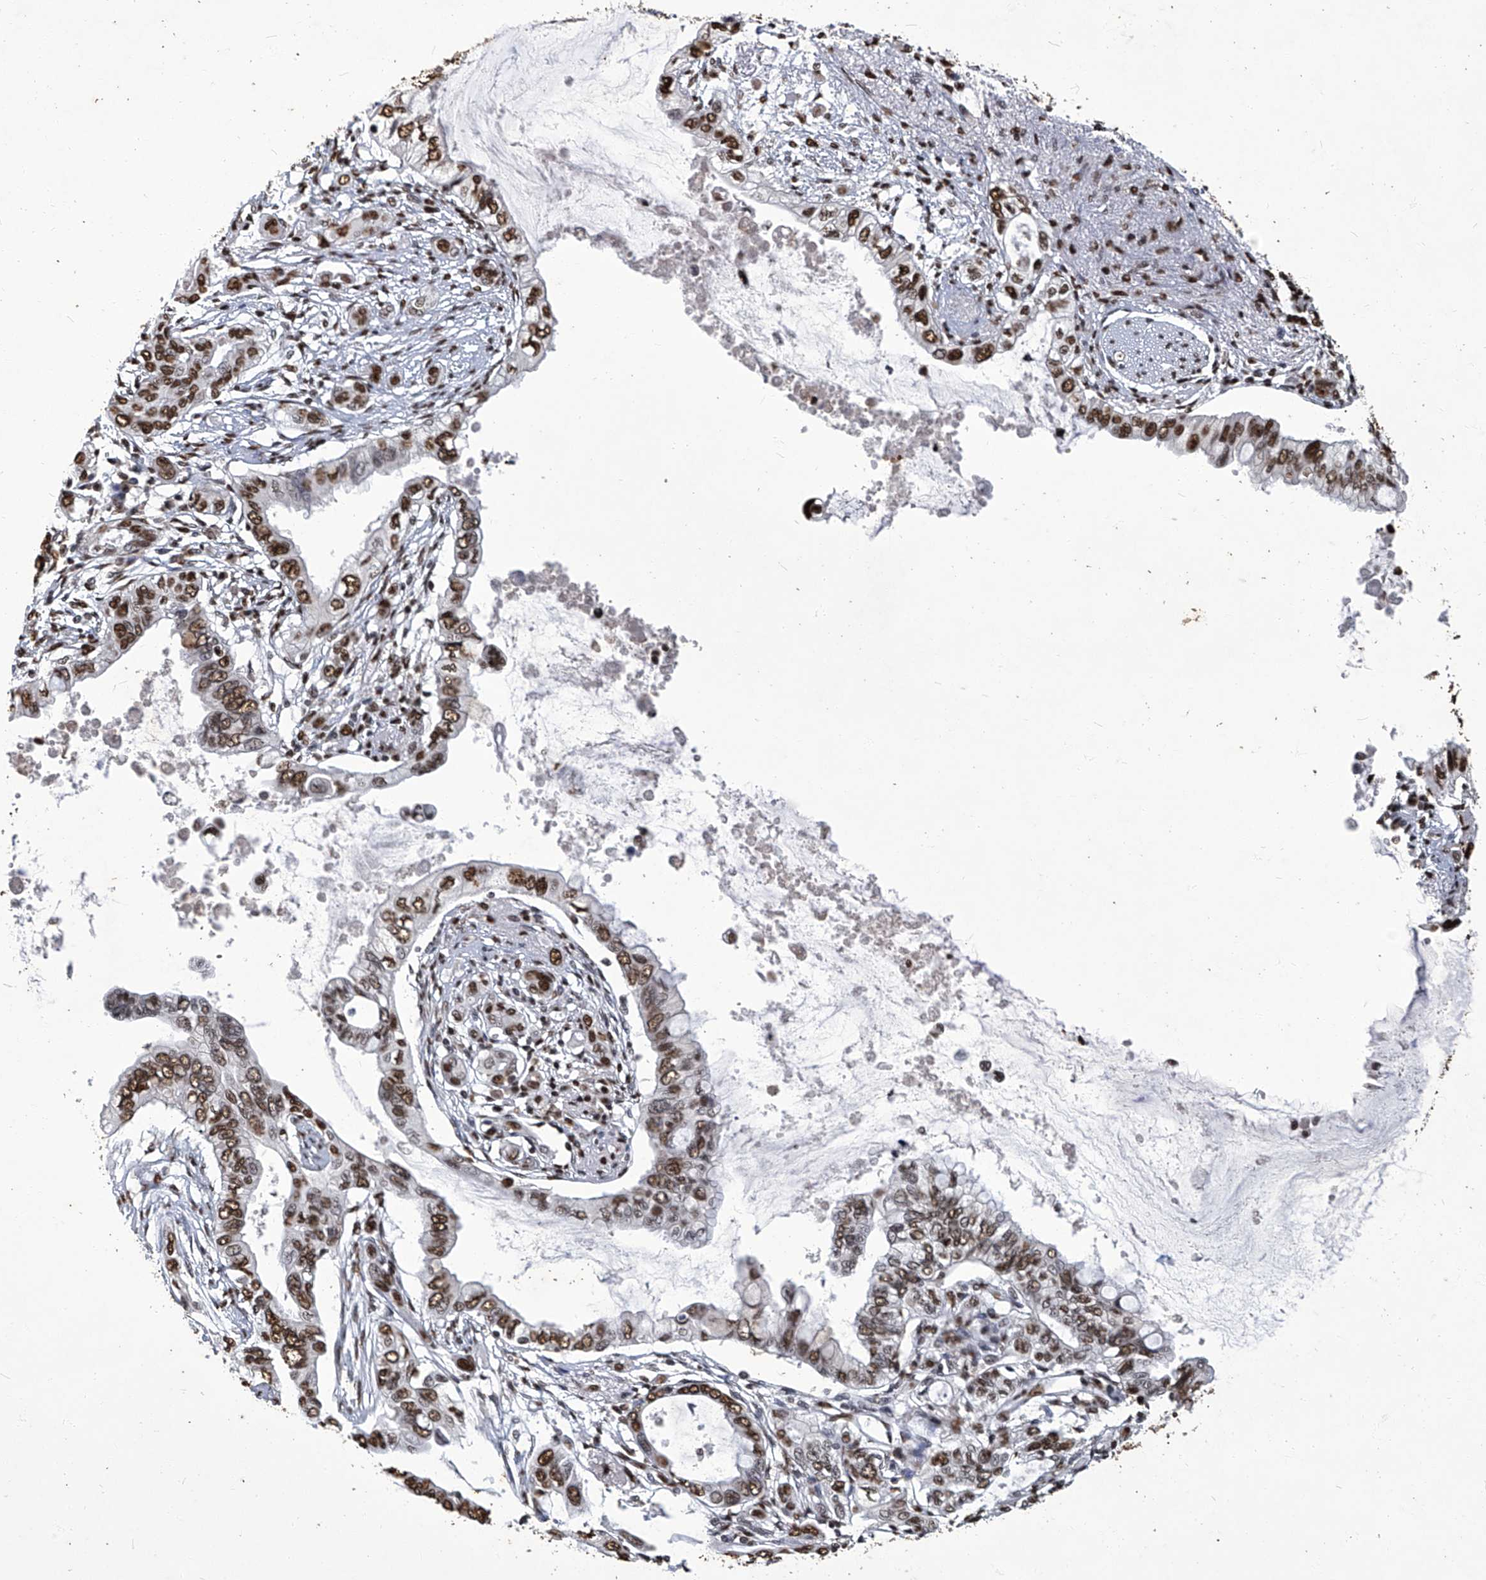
{"staining": {"intensity": "moderate", "quantity": ">75%", "location": "nuclear"}, "tissue": "pancreatic cancer", "cell_type": "Tumor cells", "image_type": "cancer", "snomed": [{"axis": "morphology", "description": "Adenocarcinoma, NOS"}, {"axis": "topography", "description": "Pancreas"}], "caption": "Protein expression analysis of human adenocarcinoma (pancreatic) reveals moderate nuclear staining in approximately >75% of tumor cells.", "gene": "HBP1", "patient": {"sex": "female", "age": 60}}